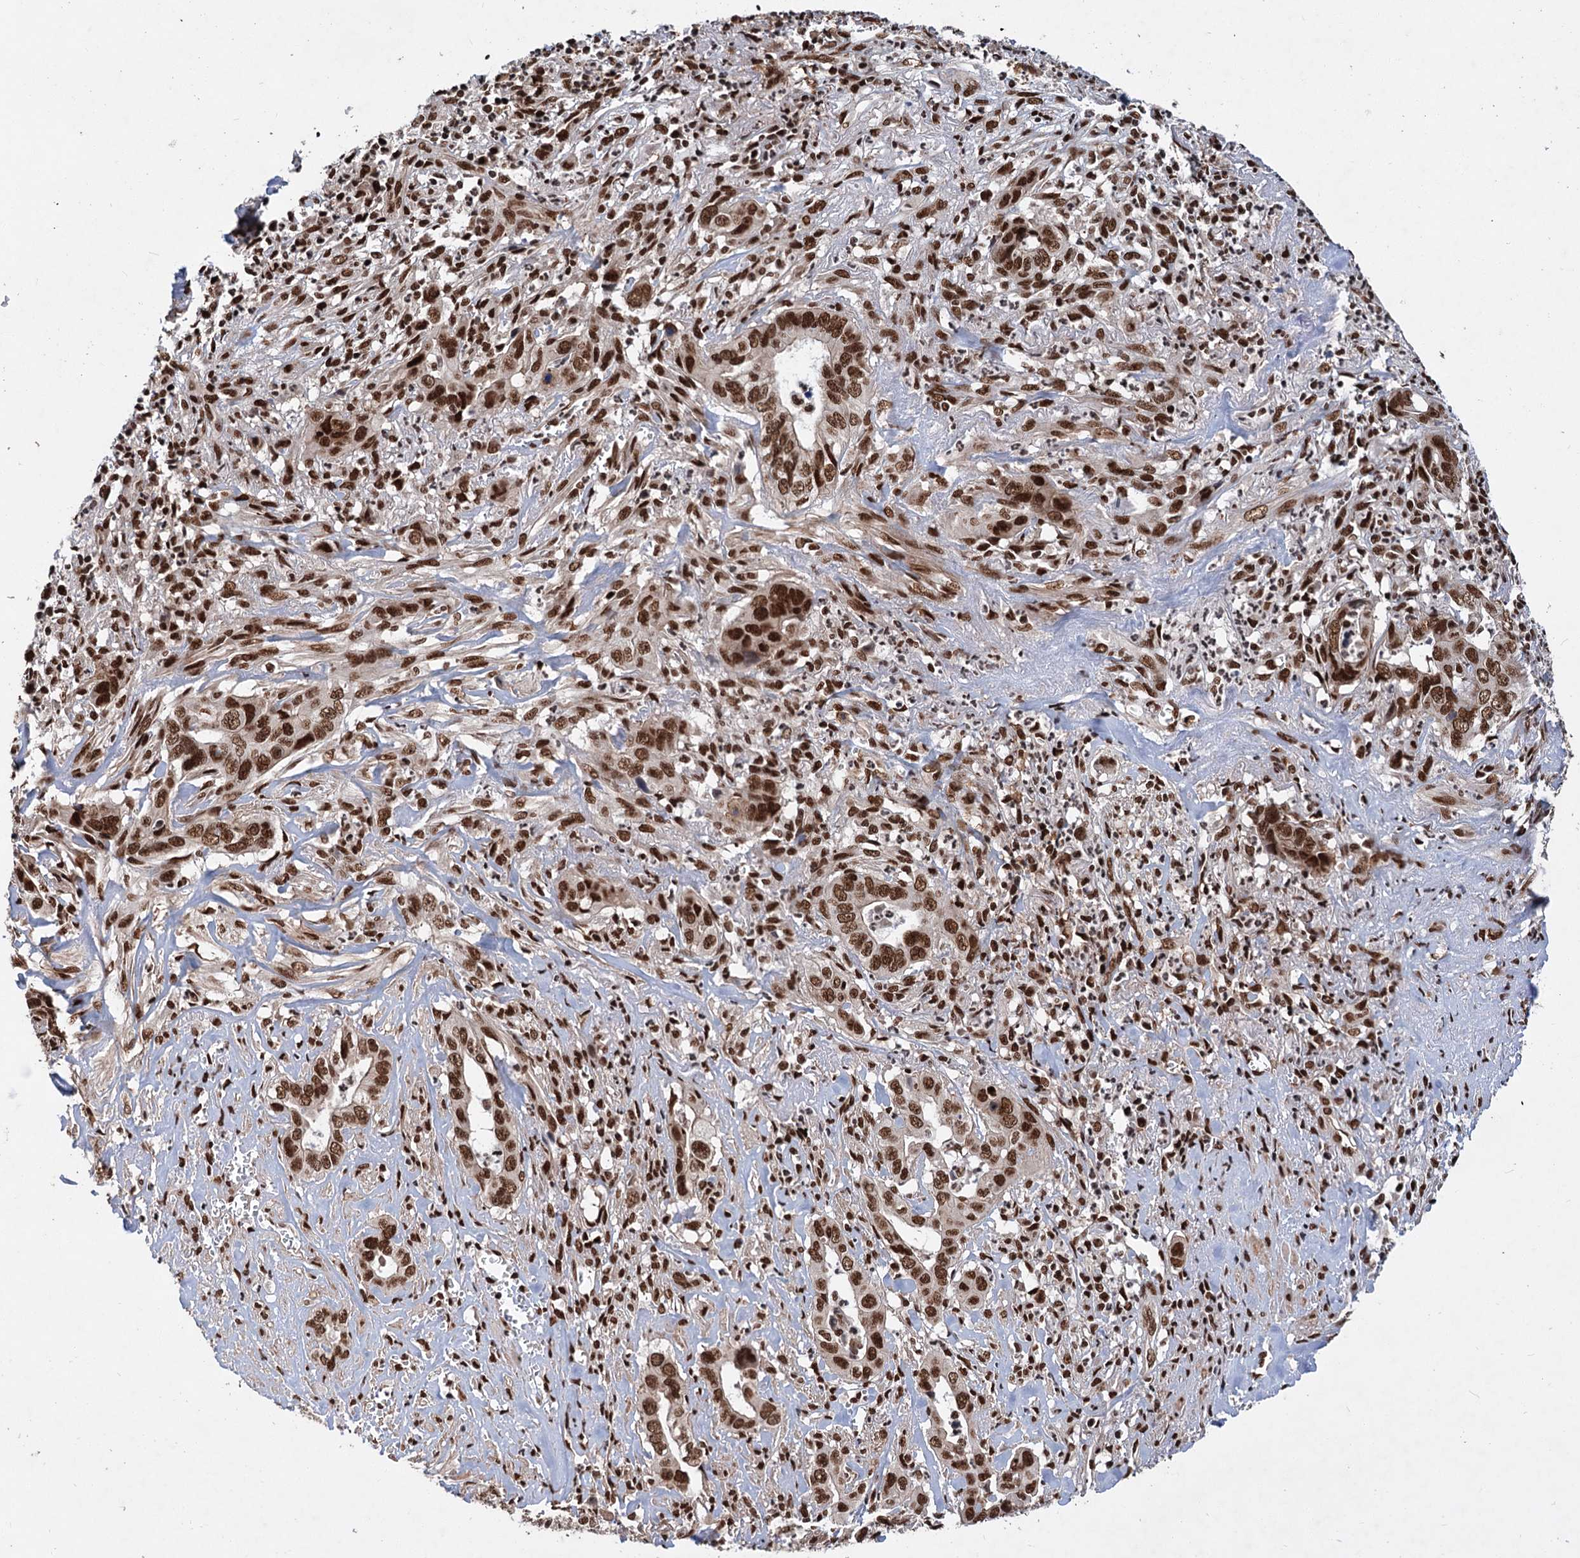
{"staining": {"intensity": "strong", "quantity": ">75%", "location": "nuclear"}, "tissue": "liver cancer", "cell_type": "Tumor cells", "image_type": "cancer", "snomed": [{"axis": "morphology", "description": "Cholangiocarcinoma"}, {"axis": "topography", "description": "Liver"}], "caption": "Liver cholangiocarcinoma tissue shows strong nuclear staining in approximately >75% of tumor cells", "gene": "MAML1", "patient": {"sex": "female", "age": 79}}